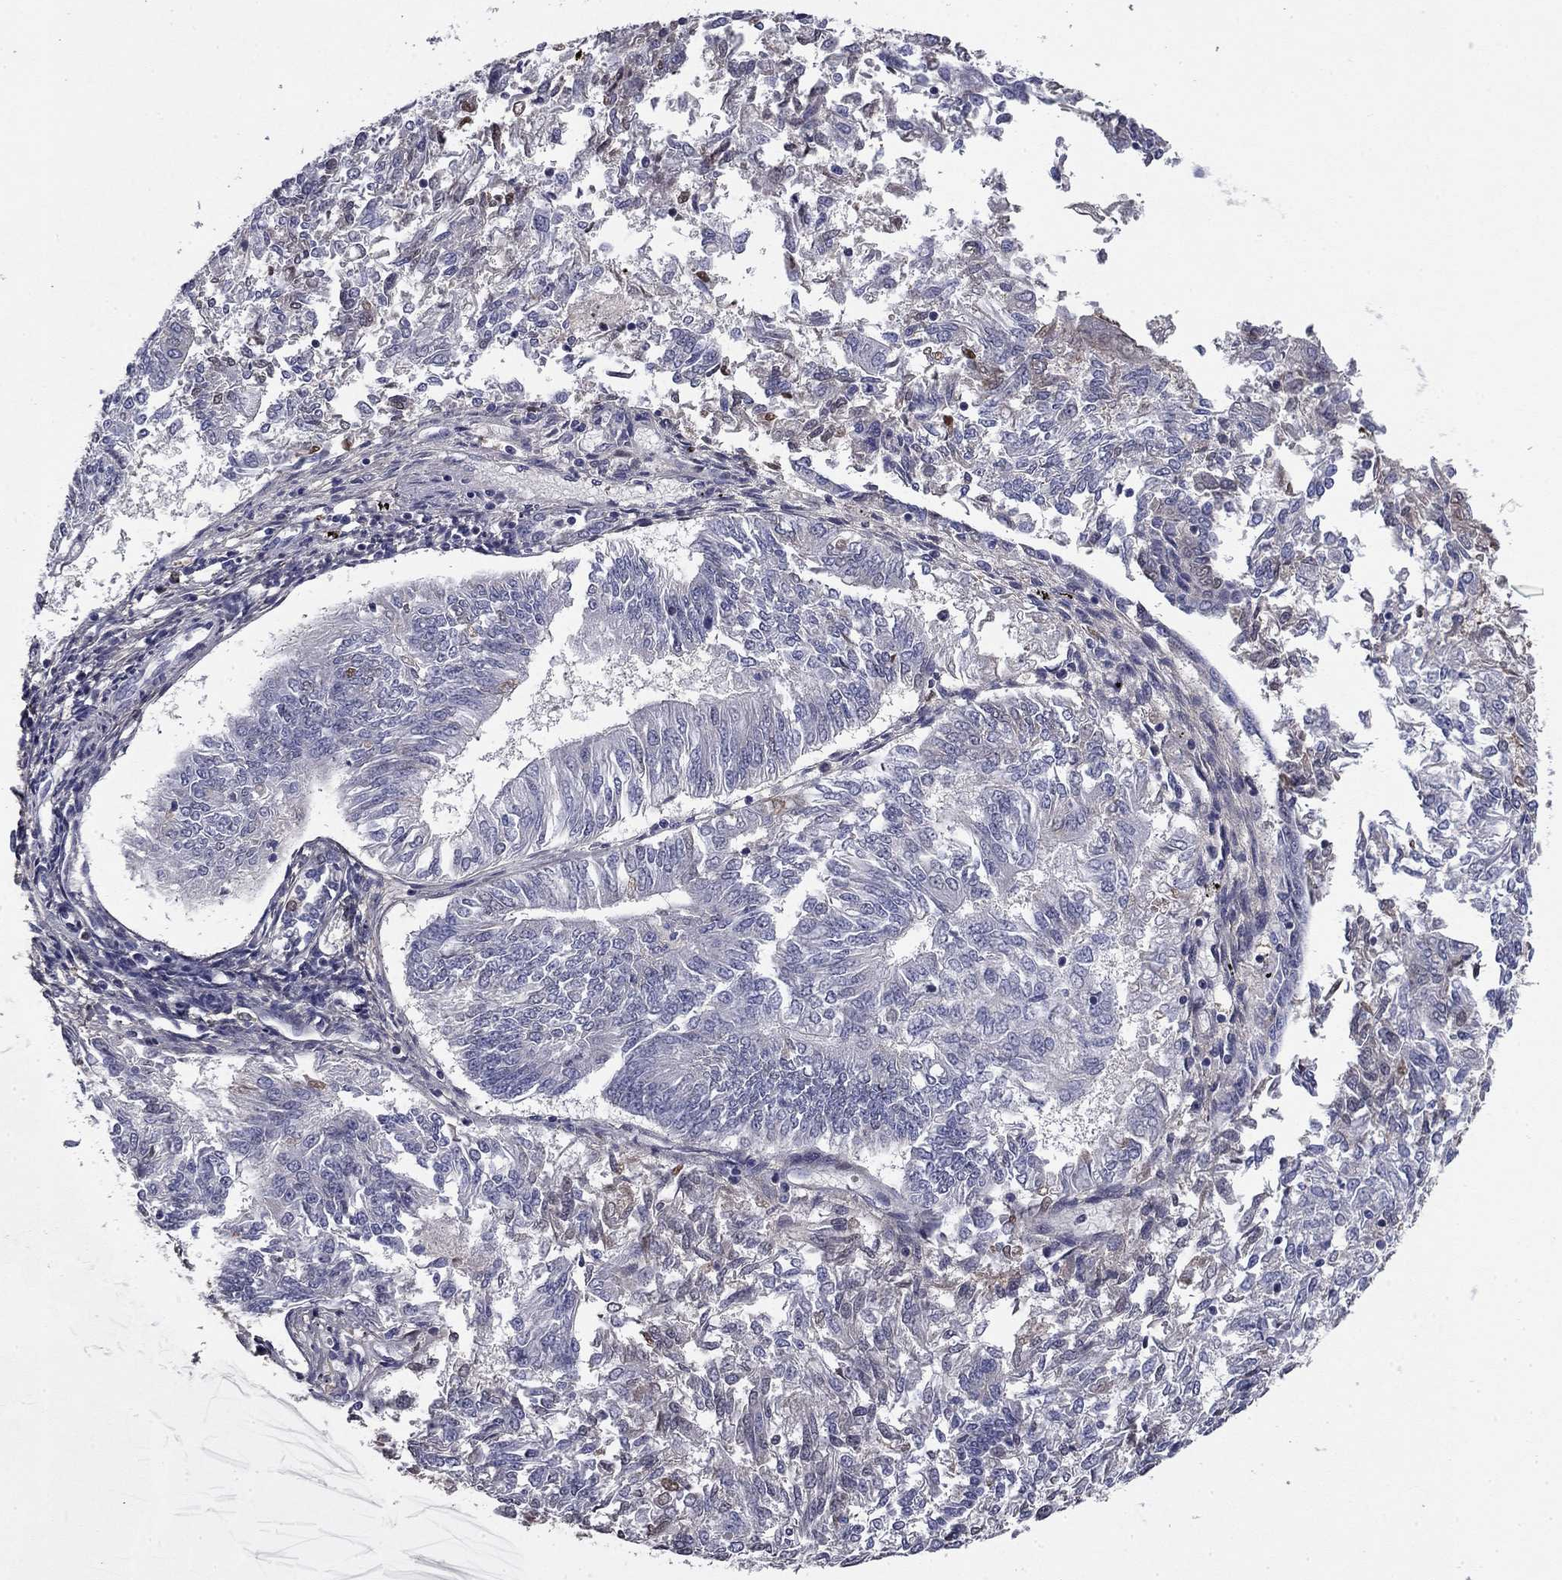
{"staining": {"intensity": "negative", "quantity": "none", "location": "none"}, "tissue": "endometrial cancer", "cell_type": "Tumor cells", "image_type": "cancer", "snomed": [{"axis": "morphology", "description": "Adenocarcinoma, NOS"}, {"axis": "topography", "description": "Endometrium"}], "caption": "This is an immunohistochemistry micrograph of human endometrial adenocarcinoma. There is no expression in tumor cells.", "gene": "COL2A1", "patient": {"sex": "female", "age": 58}}